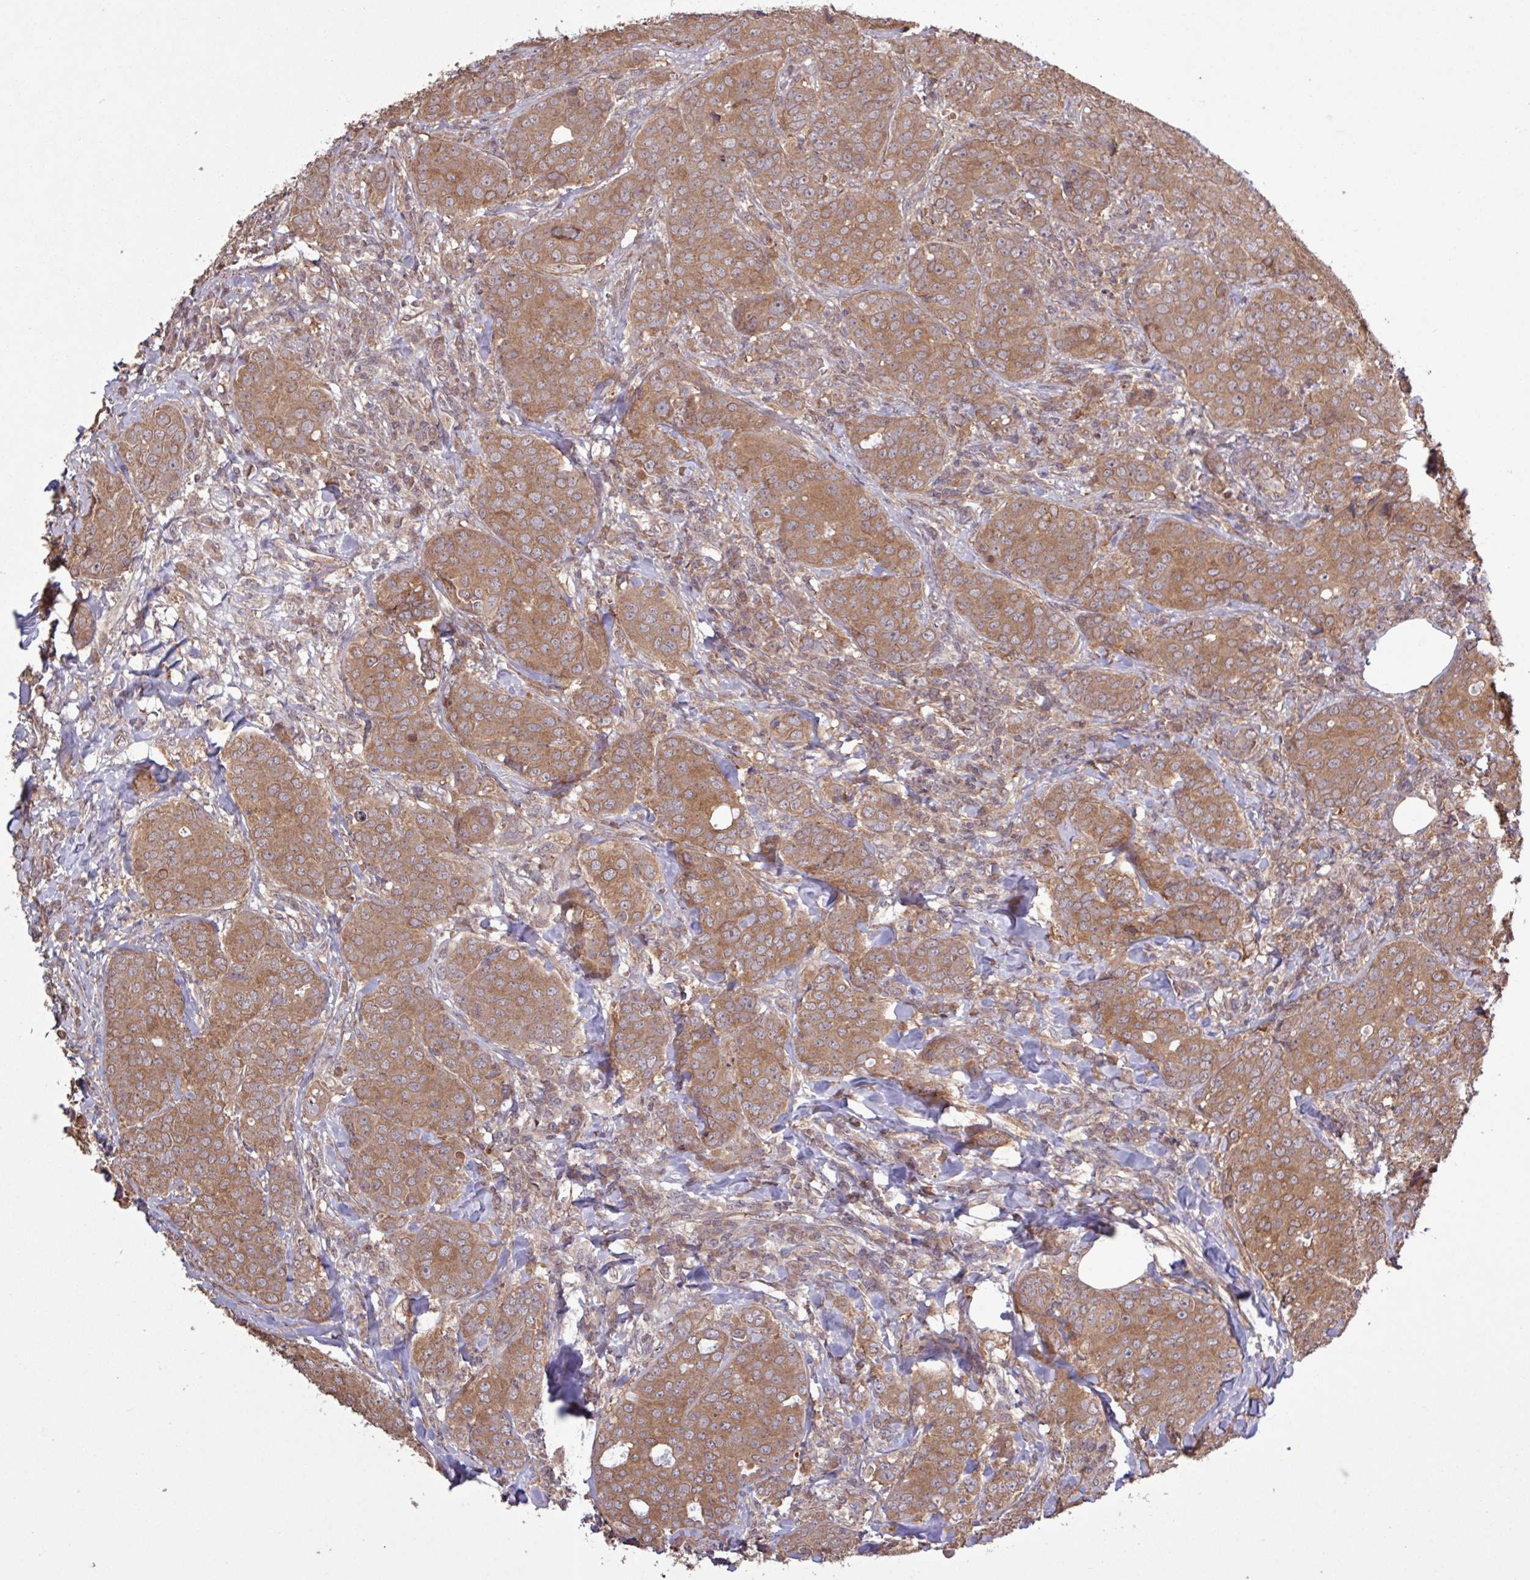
{"staining": {"intensity": "moderate", "quantity": ">75%", "location": "cytoplasmic/membranous"}, "tissue": "breast cancer", "cell_type": "Tumor cells", "image_type": "cancer", "snomed": [{"axis": "morphology", "description": "Duct carcinoma"}, {"axis": "topography", "description": "Breast"}], "caption": "This is an image of IHC staining of intraductal carcinoma (breast), which shows moderate staining in the cytoplasmic/membranous of tumor cells.", "gene": "TRABD2A", "patient": {"sex": "female", "age": 43}}